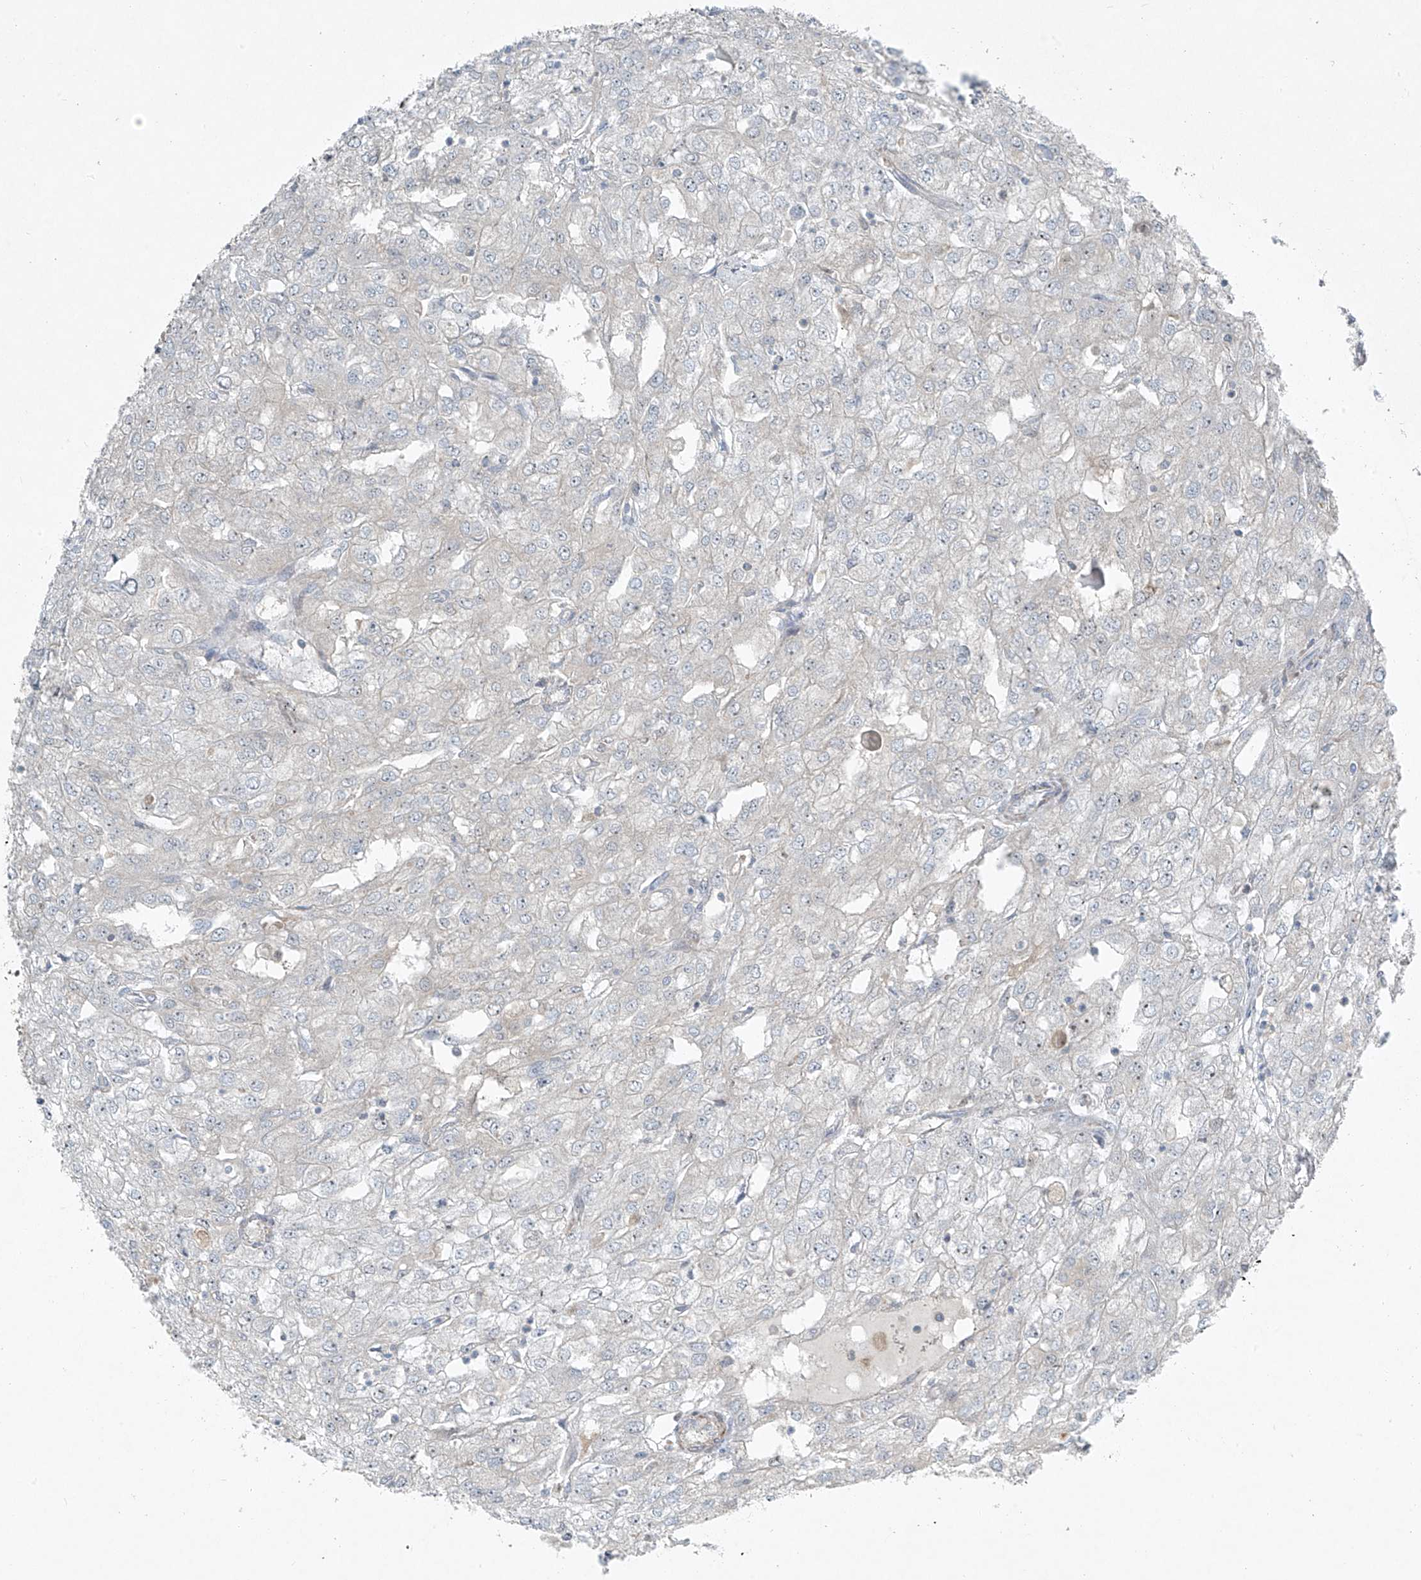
{"staining": {"intensity": "negative", "quantity": "none", "location": "none"}, "tissue": "renal cancer", "cell_type": "Tumor cells", "image_type": "cancer", "snomed": [{"axis": "morphology", "description": "Adenocarcinoma, NOS"}, {"axis": "topography", "description": "Kidney"}], "caption": "High power microscopy histopathology image of an immunohistochemistry (IHC) micrograph of renal cancer, revealing no significant positivity in tumor cells.", "gene": "PPCS", "patient": {"sex": "female", "age": 54}}